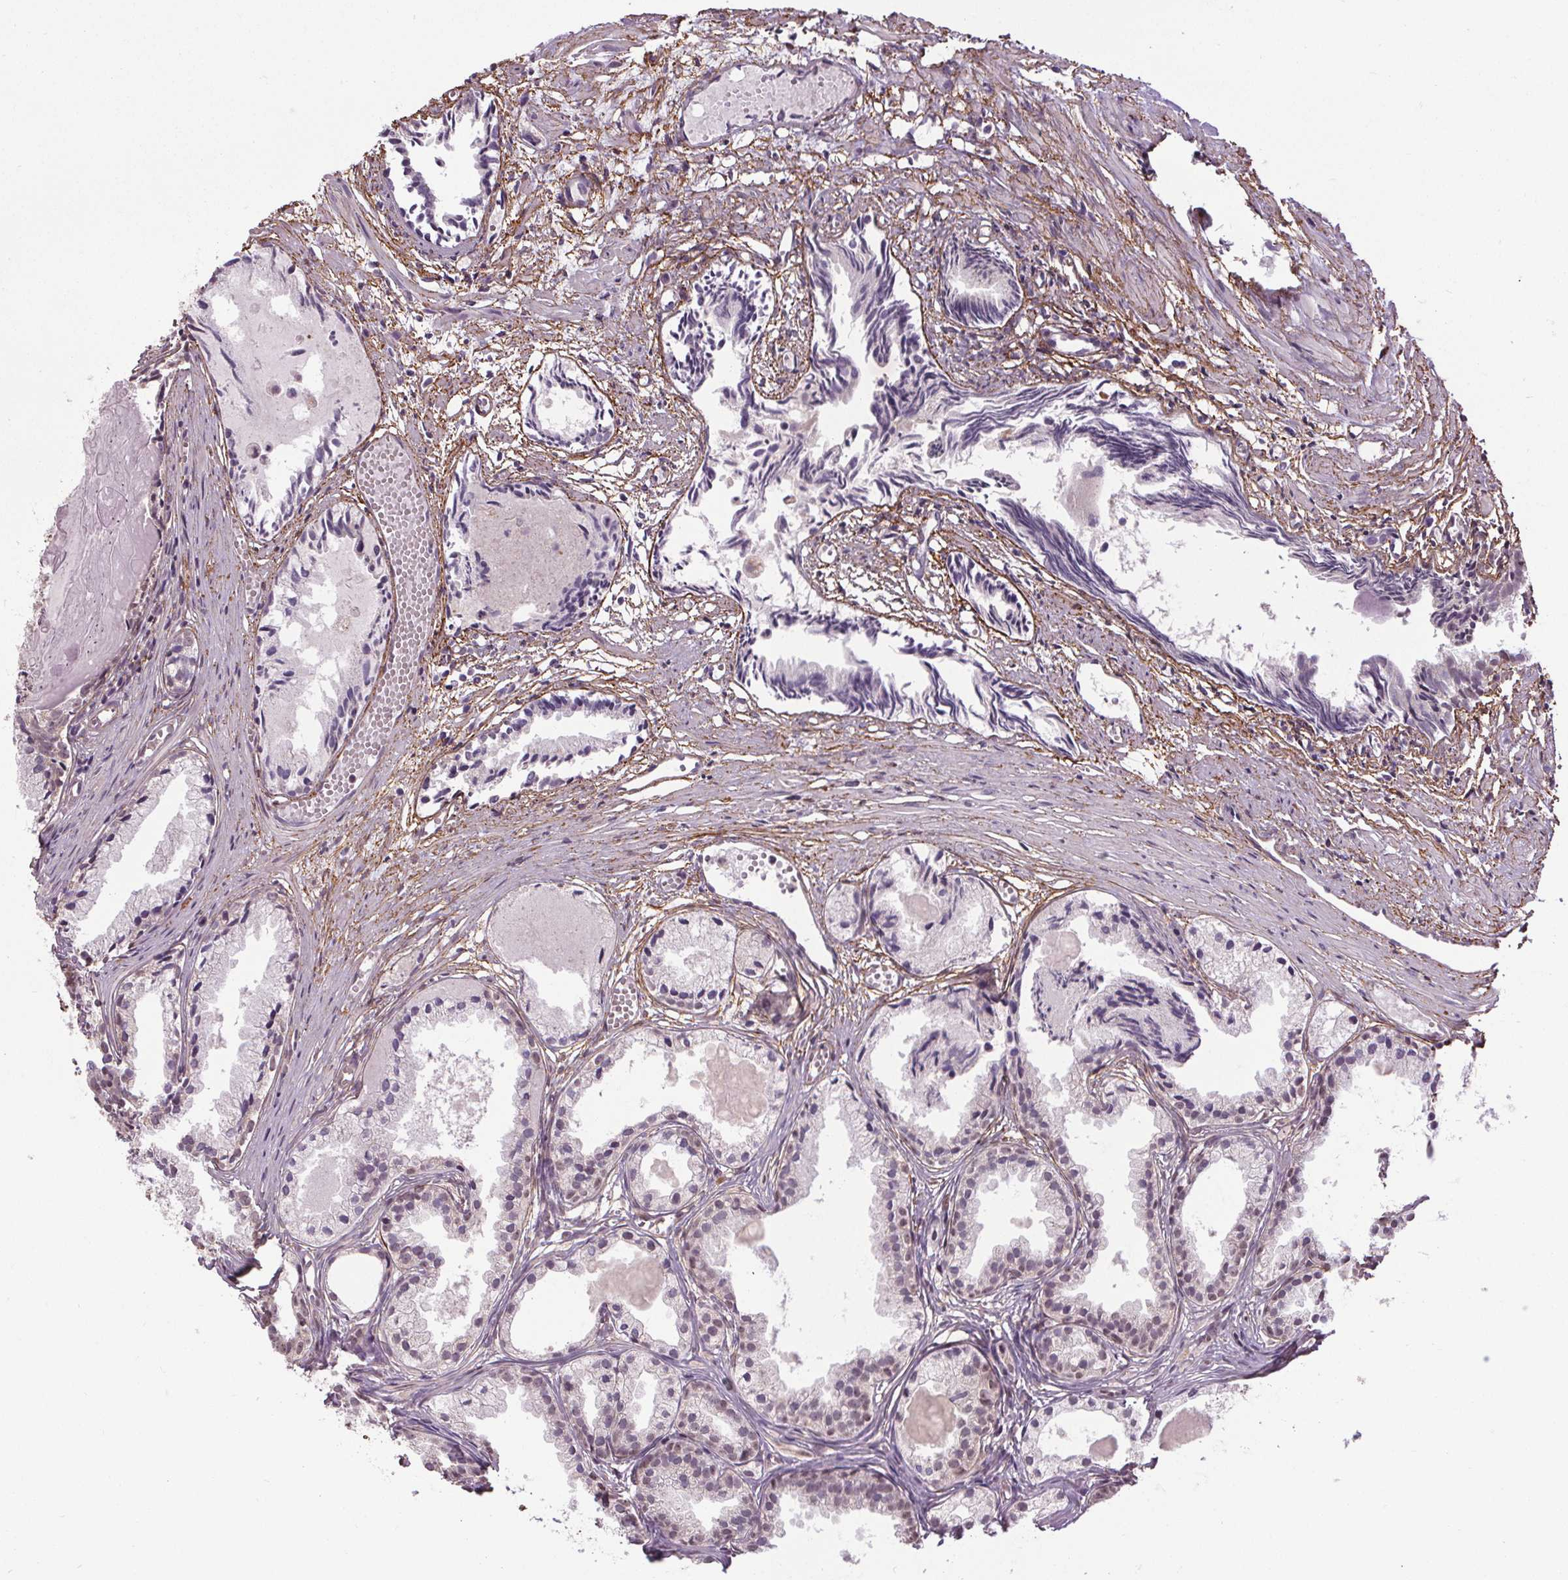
{"staining": {"intensity": "negative", "quantity": "none", "location": "none"}, "tissue": "prostate cancer", "cell_type": "Tumor cells", "image_type": "cancer", "snomed": [{"axis": "morphology", "description": "Adenocarcinoma, High grade"}, {"axis": "topography", "description": "Prostate"}], "caption": "This micrograph is of prostate adenocarcinoma (high-grade) stained with immunohistochemistry (IHC) to label a protein in brown with the nuclei are counter-stained blue. There is no expression in tumor cells.", "gene": "KIAA0232", "patient": {"sex": "male", "age": 81}}